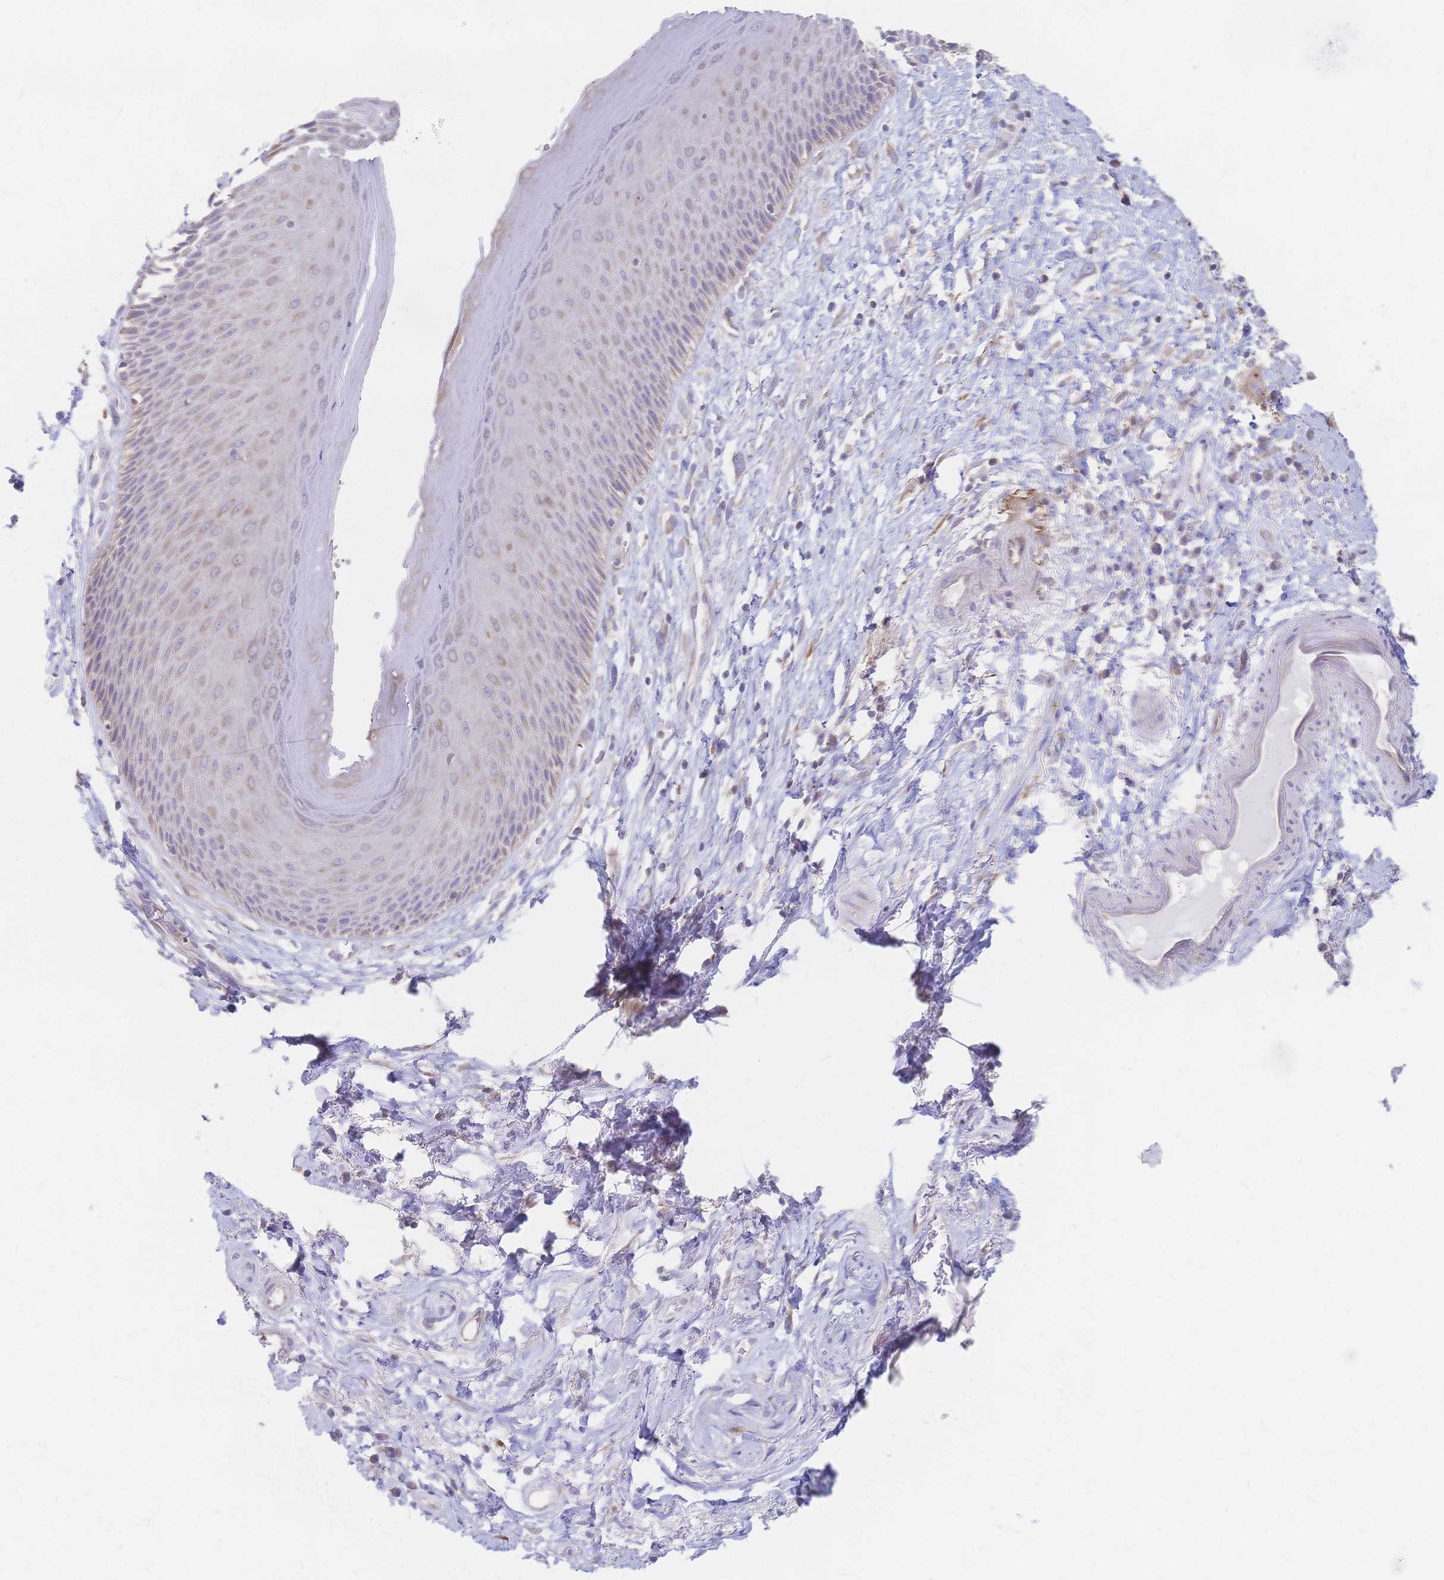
{"staining": {"intensity": "moderate", "quantity": "<25%", "location": "cytoplasmic/membranous"}, "tissue": "skin", "cell_type": "Epidermal cells", "image_type": "normal", "snomed": [{"axis": "morphology", "description": "Normal tissue, NOS"}, {"axis": "topography", "description": "Anal"}], "caption": "Epidermal cells reveal moderate cytoplasmic/membranous positivity in about <25% of cells in benign skin.", "gene": "CYB5A", "patient": {"sex": "male", "age": 78}}